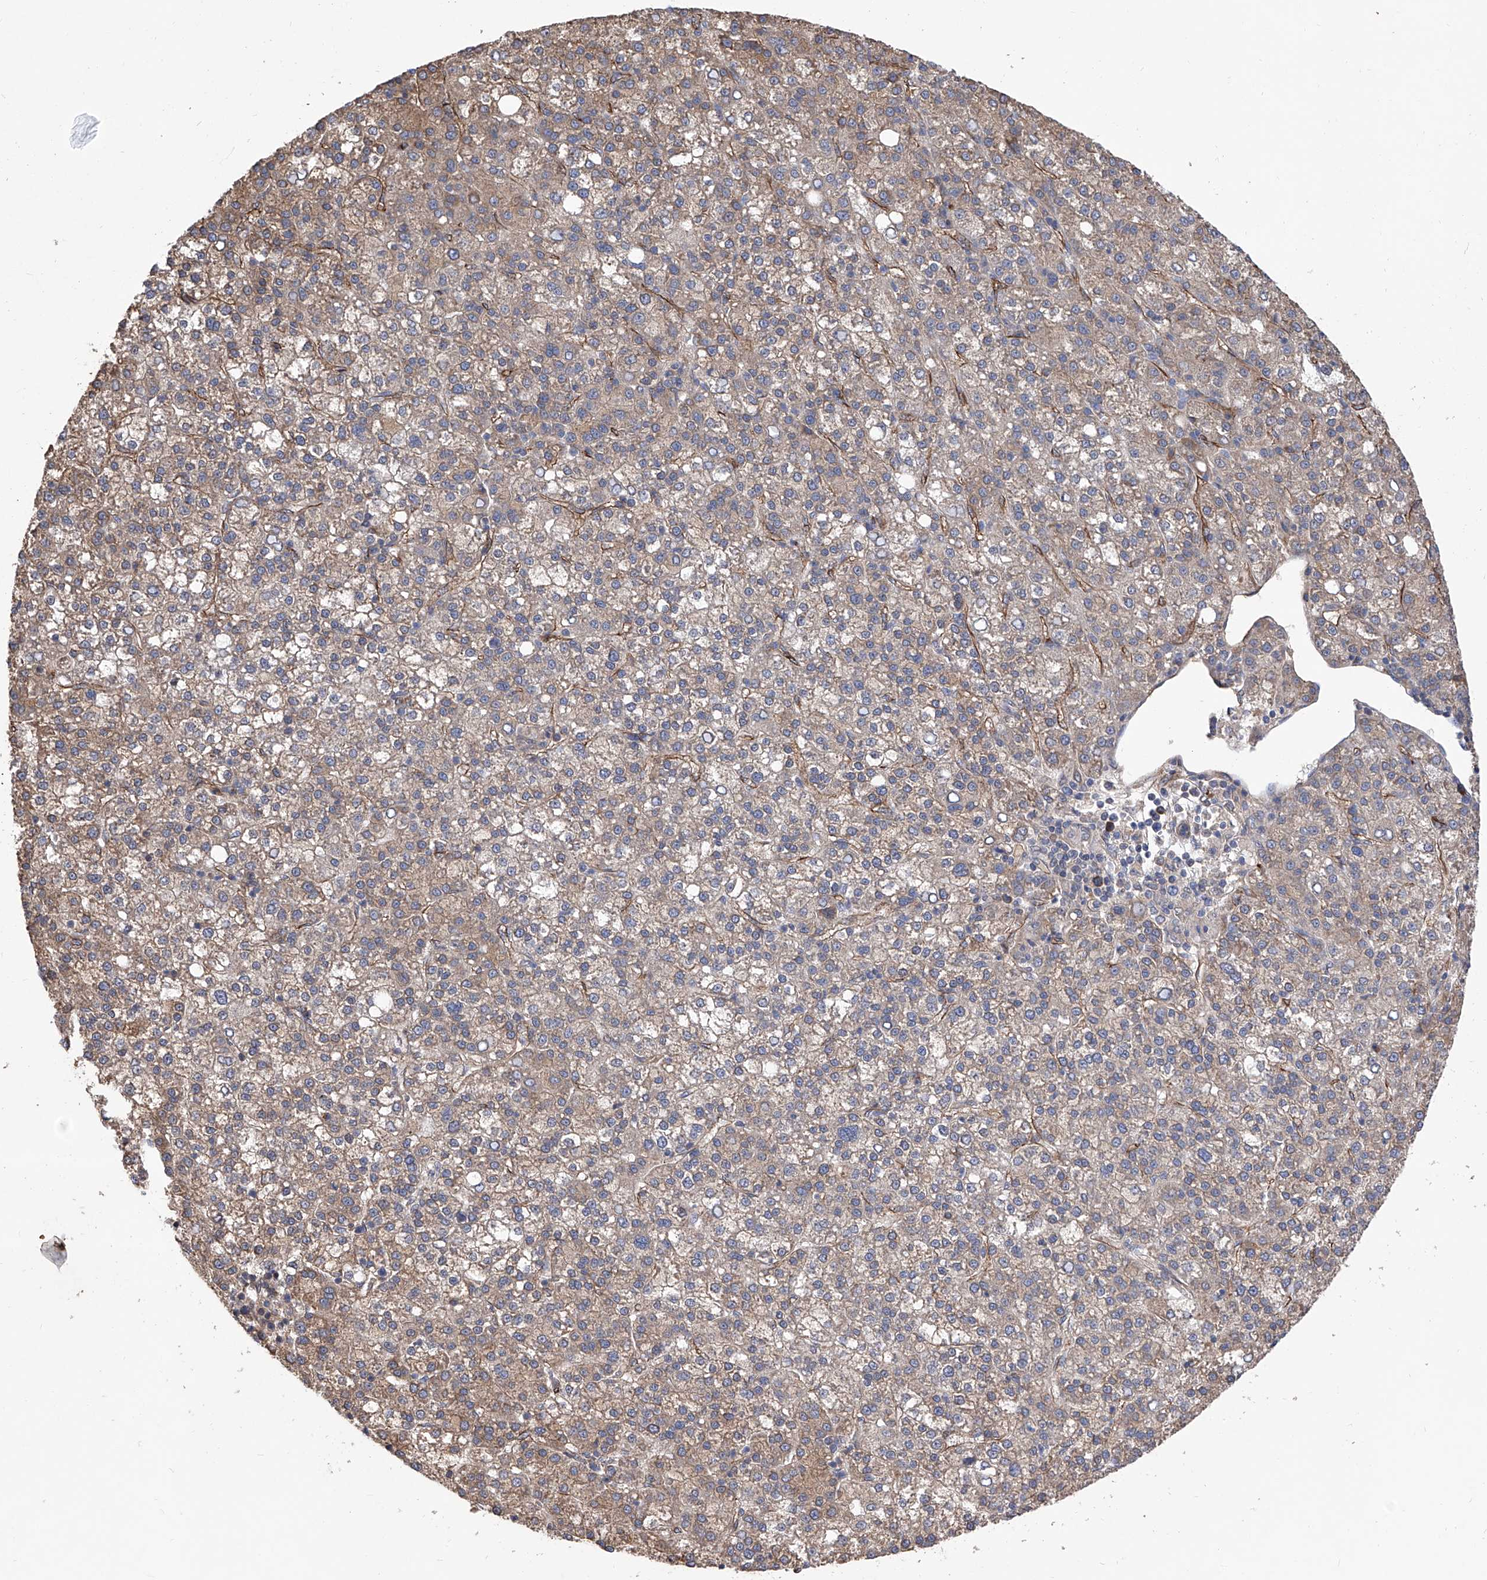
{"staining": {"intensity": "weak", "quantity": ">75%", "location": "cytoplasmic/membranous"}, "tissue": "liver cancer", "cell_type": "Tumor cells", "image_type": "cancer", "snomed": [{"axis": "morphology", "description": "Carcinoma, Hepatocellular, NOS"}, {"axis": "topography", "description": "Liver"}], "caption": "This photomicrograph reveals immunohistochemistry staining of human liver hepatocellular carcinoma, with low weak cytoplasmic/membranous positivity in approximately >75% of tumor cells.", "gene": "INPP5B", "patient": {"sex": "female", "age": 58}}